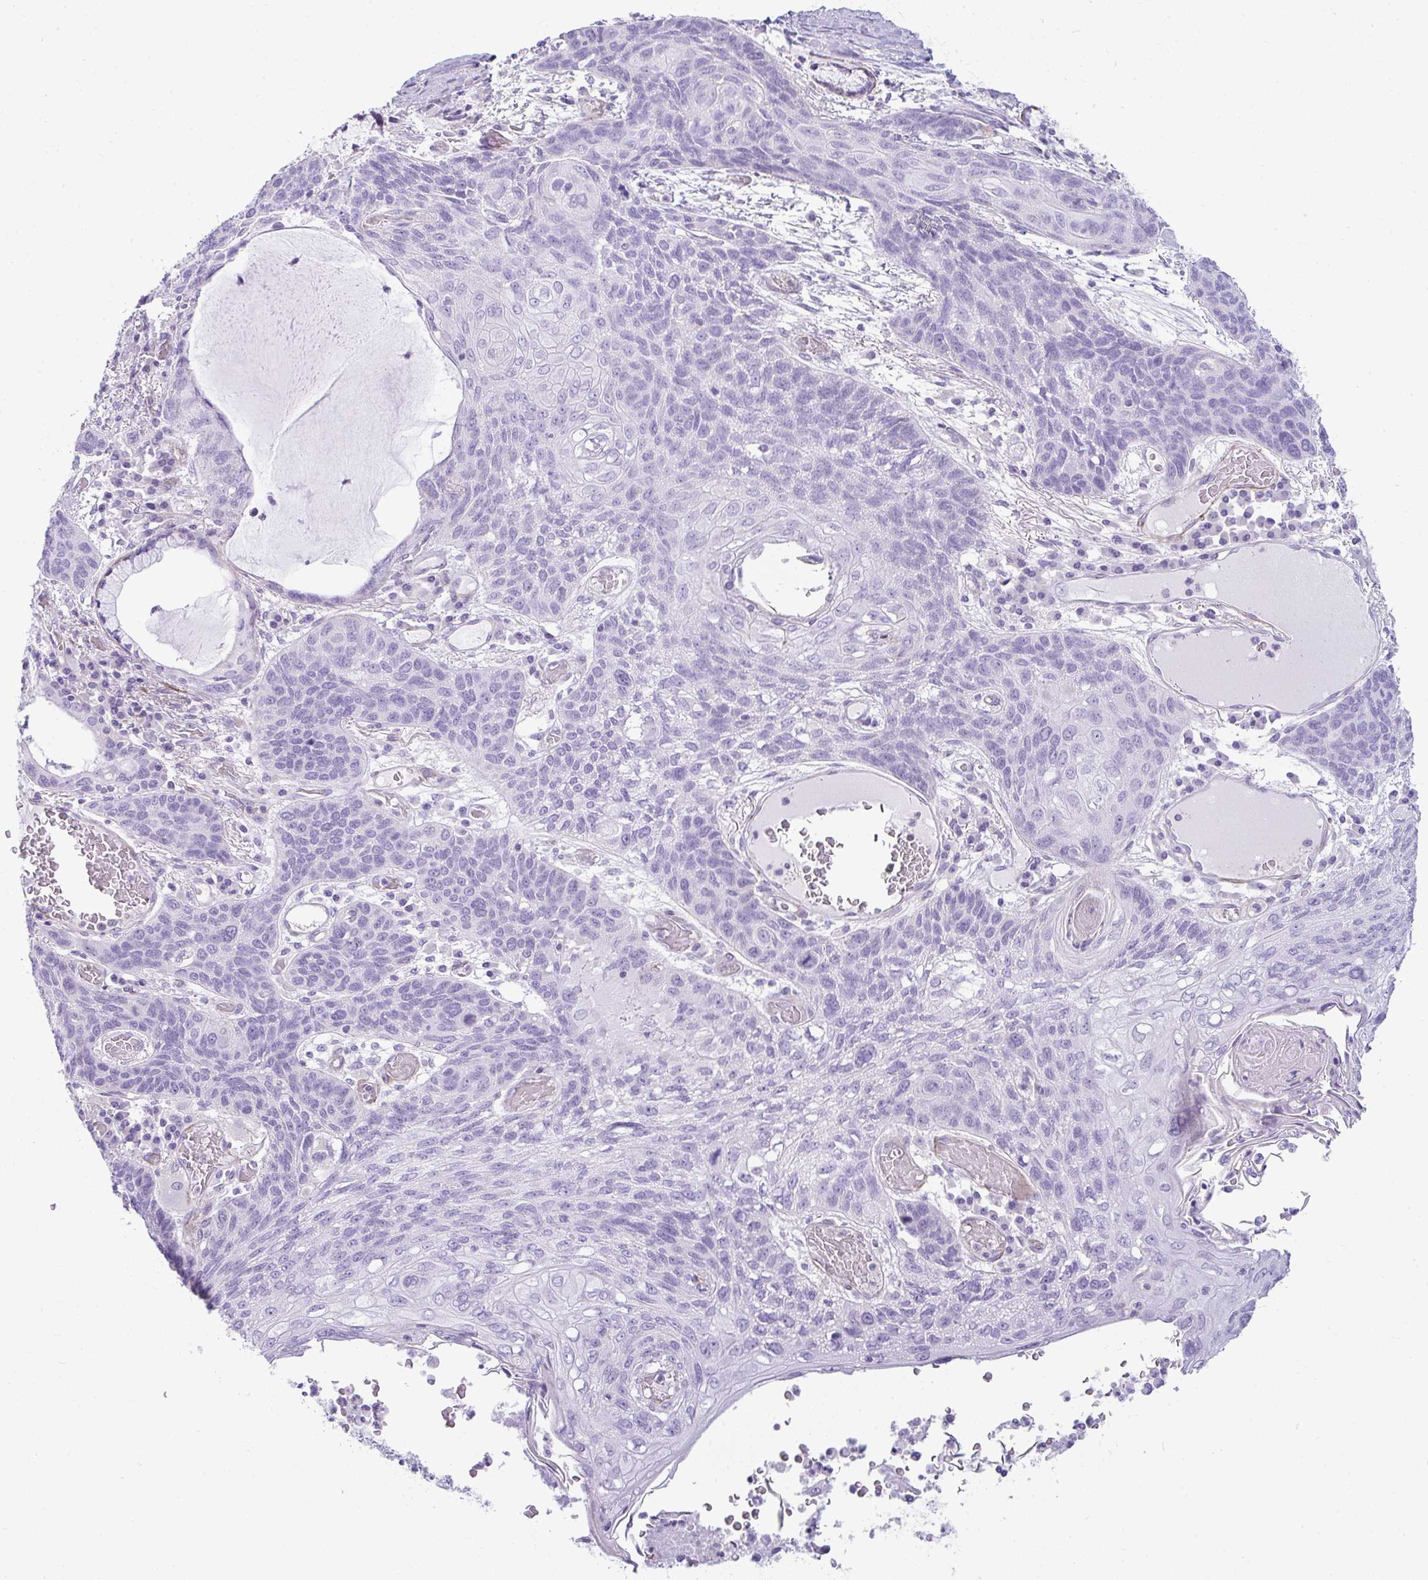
{"staining": {"intensity": "negative", "quantity": "none", "location": "none"}, "tissue": "lung cancer", "cell_type": "Tumor cells", "image_type": "cancer", "snomed": [{"axis": "morphology", "description": "Squamous cell carcinoma, NOS"}, {"axis": "morphology", "description": "Squamous cell carcinoma, metastatic, NOS"}, {"axis": "topography", "description": "Lymph node"}, {"axis": "topography", "description": "Lung"}], "caption": "The histopathology image exhibits no staining of tumor cells in lung cancer (squamous cell carcinoma).", "gene": "CDRT15", "patient": {"sex": "male", "age": 41}}